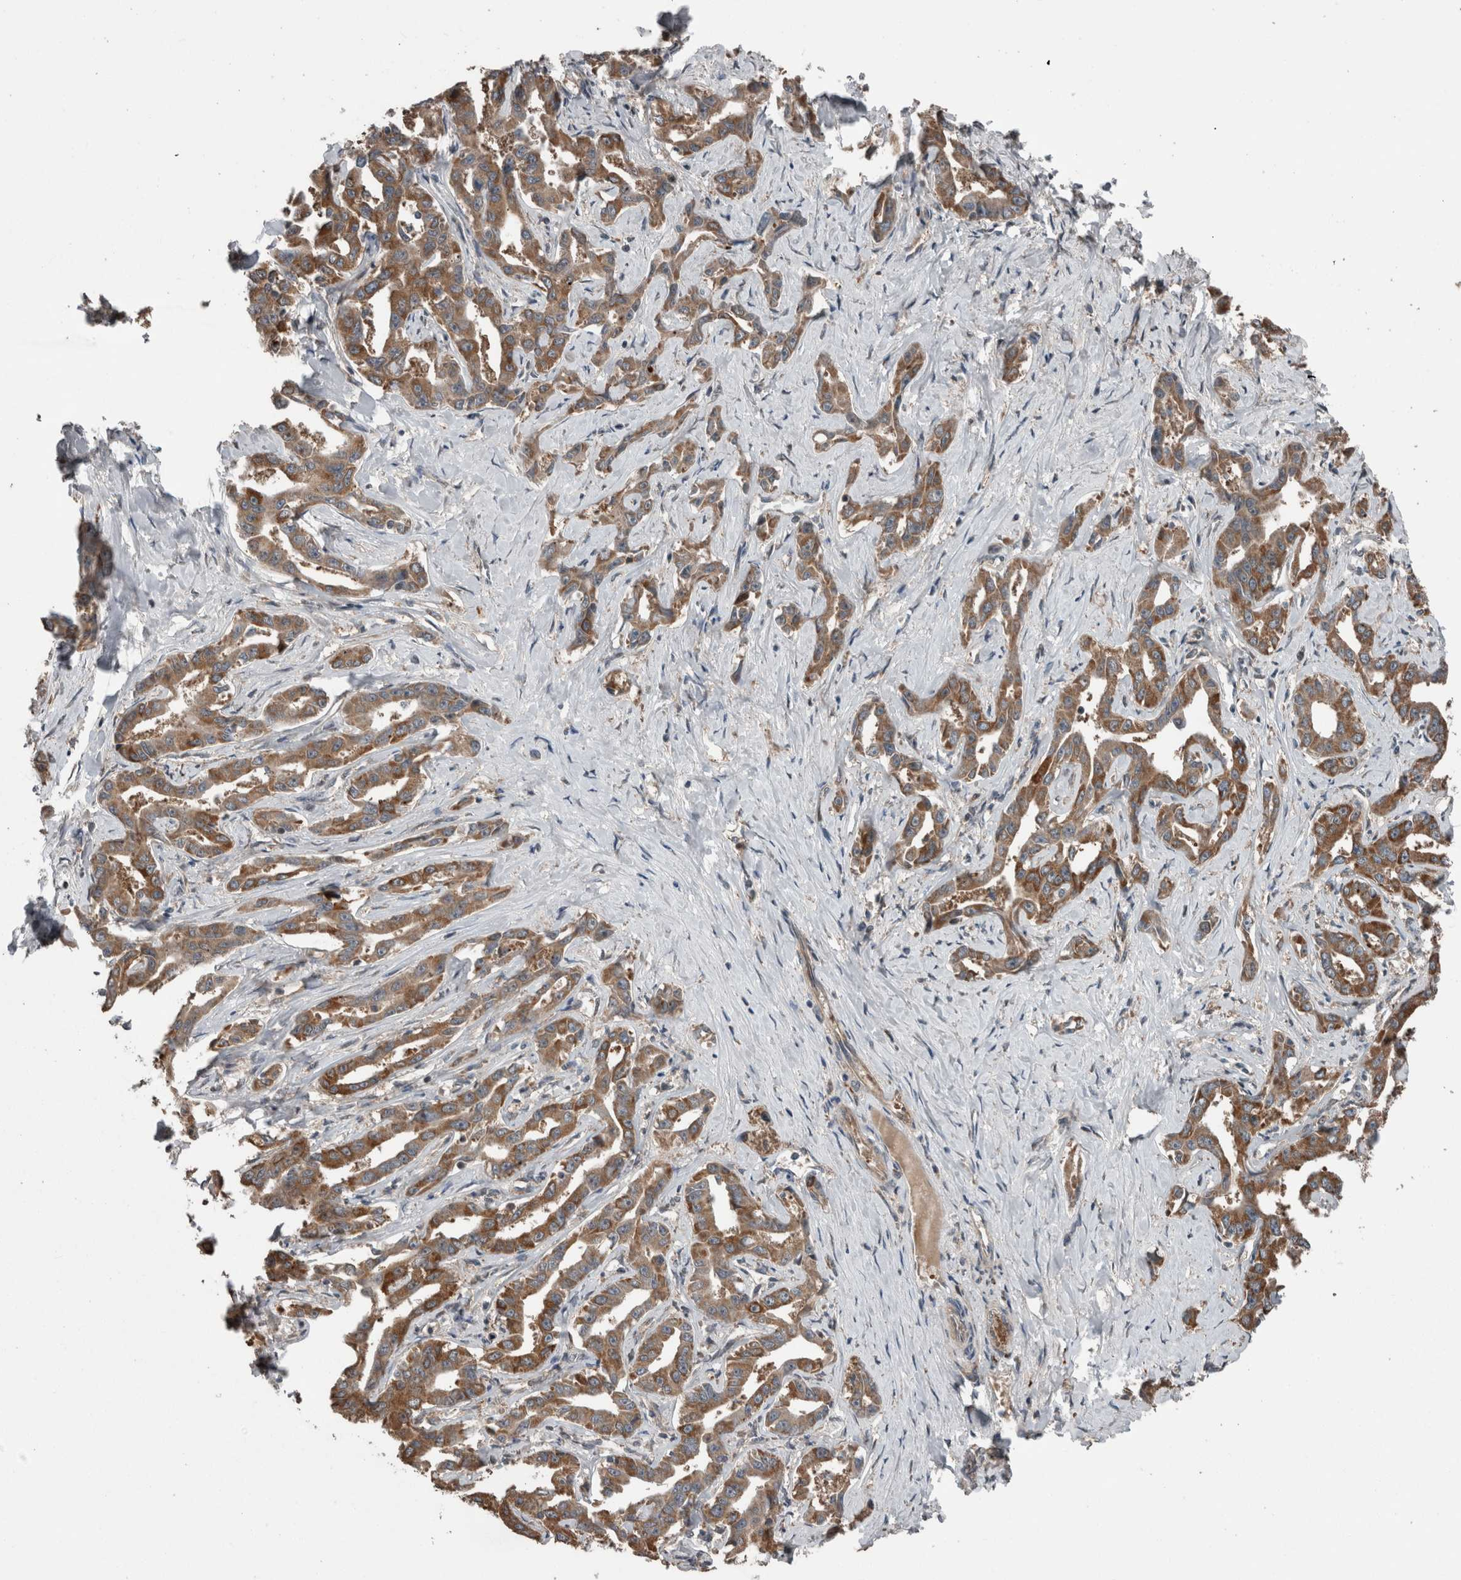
{"staining": {"intensity": "moderate", "quantity": ">75%", "location": "cytoplasmic/membranous"}, "tissue": "liver cancer", "cell_type": "Tumor cells", "image_type": "cancer", "snomed": [{"axis": "morphology", "description": "Cholangiocarcinoma"}, {"axis": "topography", "description": "Liver"}], "caption": "Cholangiocarcinoma (liver) stained with immunohistochemistry (IHC) shows moderate cytoplasmic/membranous staining in about >75% of tumor cells.", "gene": "RIOK3", "patient": {"sex": "male", "age": 59}}